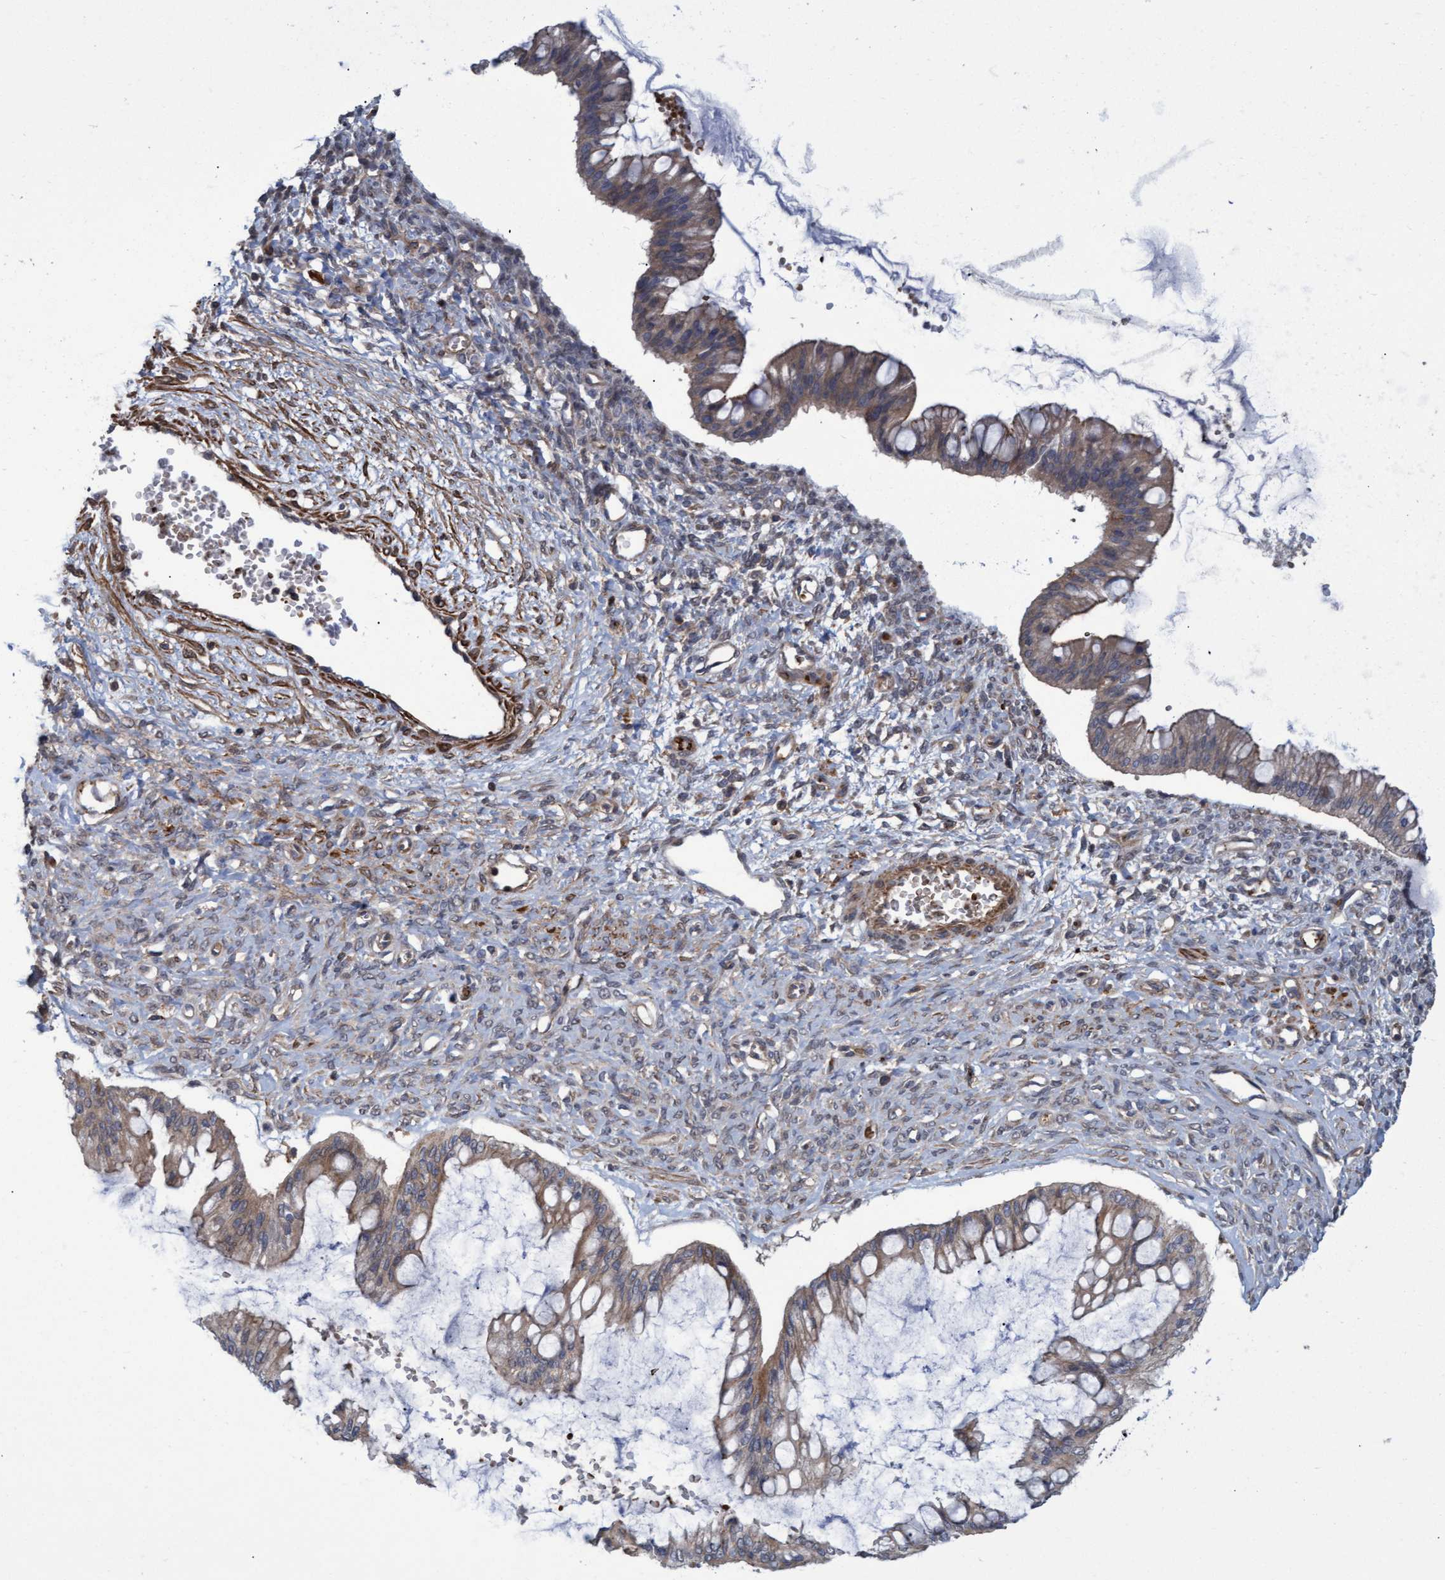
{"staining": {"intensity": "weak", "quantity": ">75%", "location": "cytoplasmic/membranous"}, "tissue": "ovarian cancer", "cell_type": "Tumor cells", "image_type": "cancer", "snomed": [{"axis": "morphology", "description": "Cystadenocarcinoma, mucinous, NOS"}, {"axis": "topography", "description": "Ovary"}], "caption": "This image displays immunohistochemistry (IHC) staining of ovarian cancer, with low weak cytoplasmic/membranous expression in about >75% of tumor cells.", "gene": "NAA15", "patient": {"sex": "female", "age": 73}}